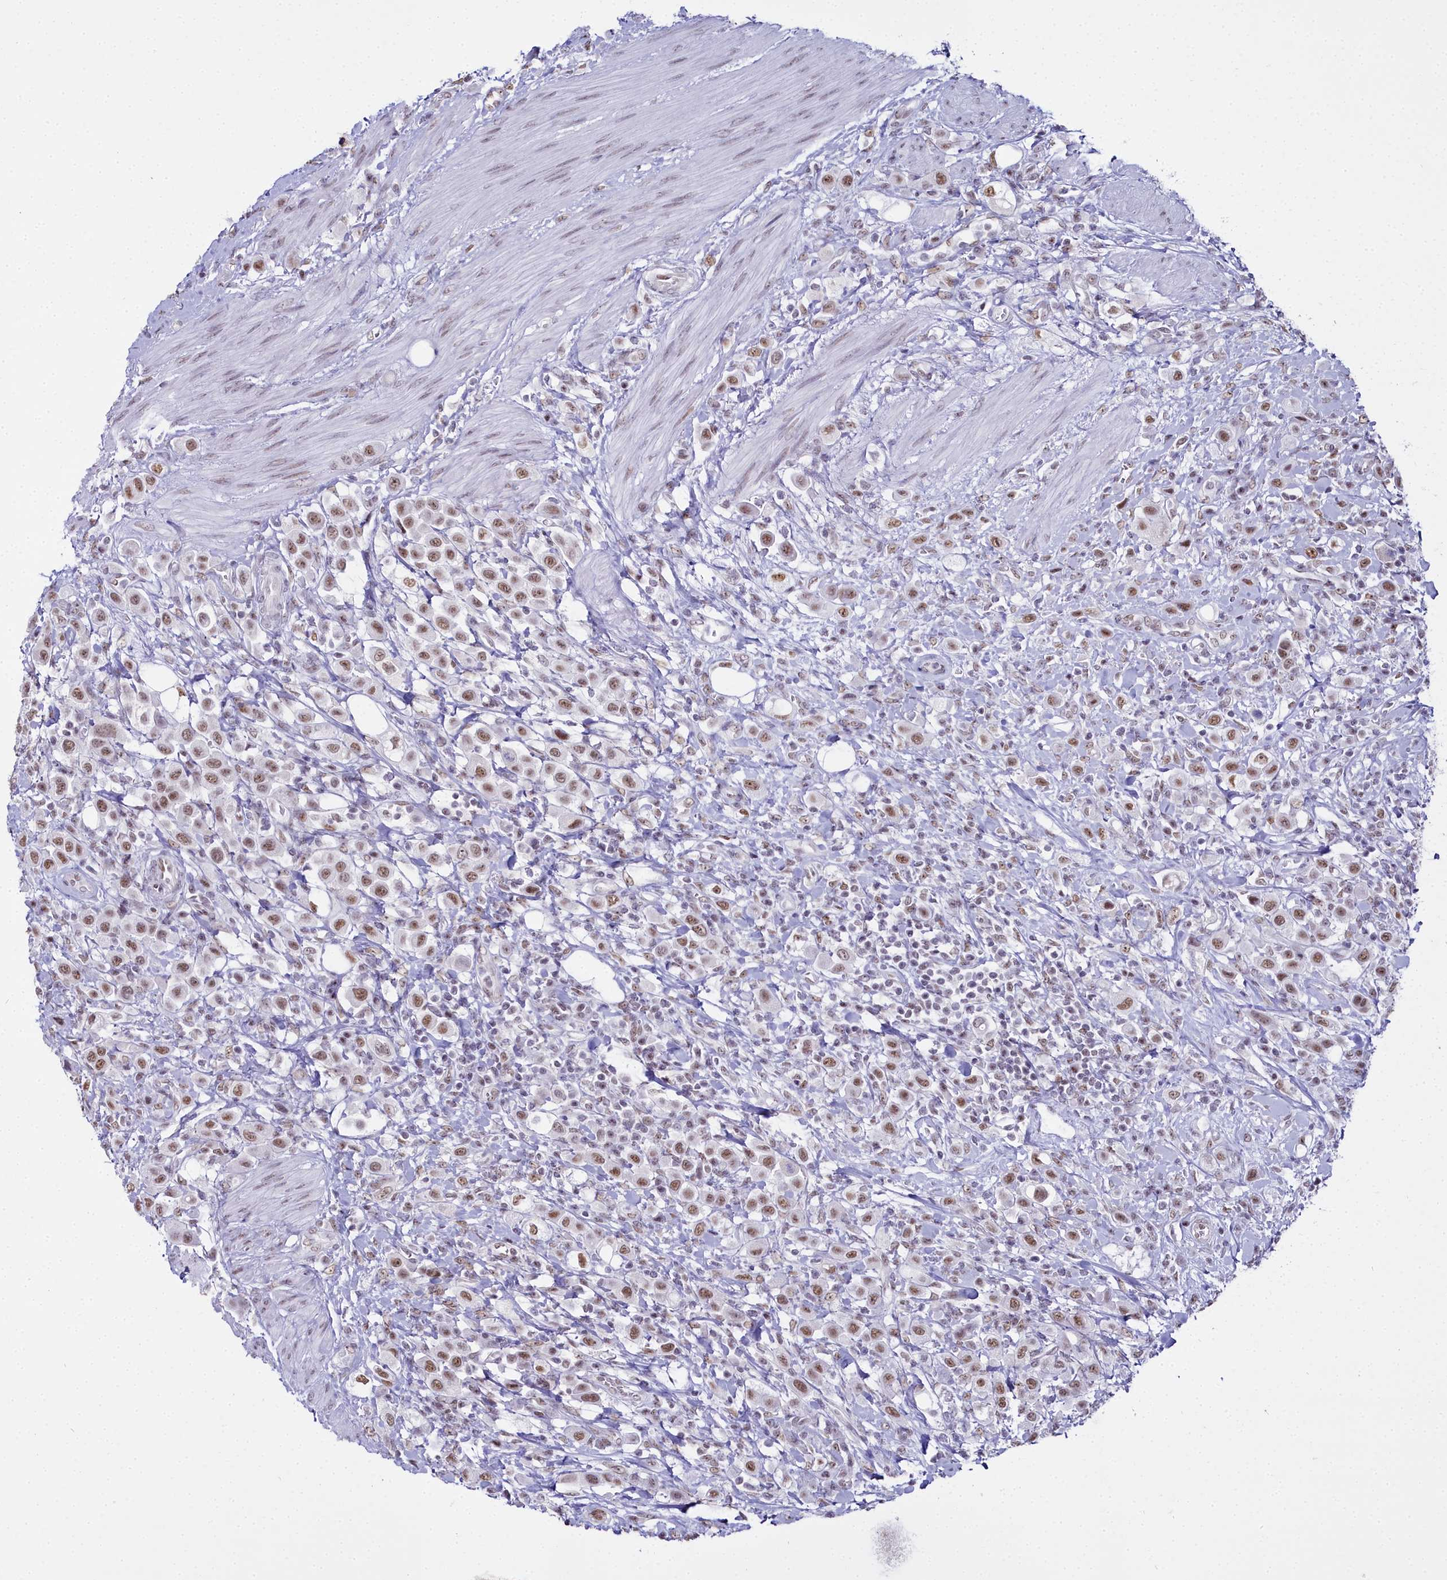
{"staining": {"intensity": "moderate", "quantity": ">75%", "location": "nuclear"}, "tissue": "urothelial cancer", "cell_type": "Tumor cells", "image_type": "cancer", "snomed": [{"axis": "morphology", "description": "Urothelial carcinoma, High grade"}, {"axis": "topography", "description": "Urinary bladder"}], "caption": "DAB immunohistochemical staining of urothelial cancer exhibits moderate nuclear protein positivity in about >75% of tumor cells.", "gene": "RBM12", "patient": {"sex": "male", "age": 50}}